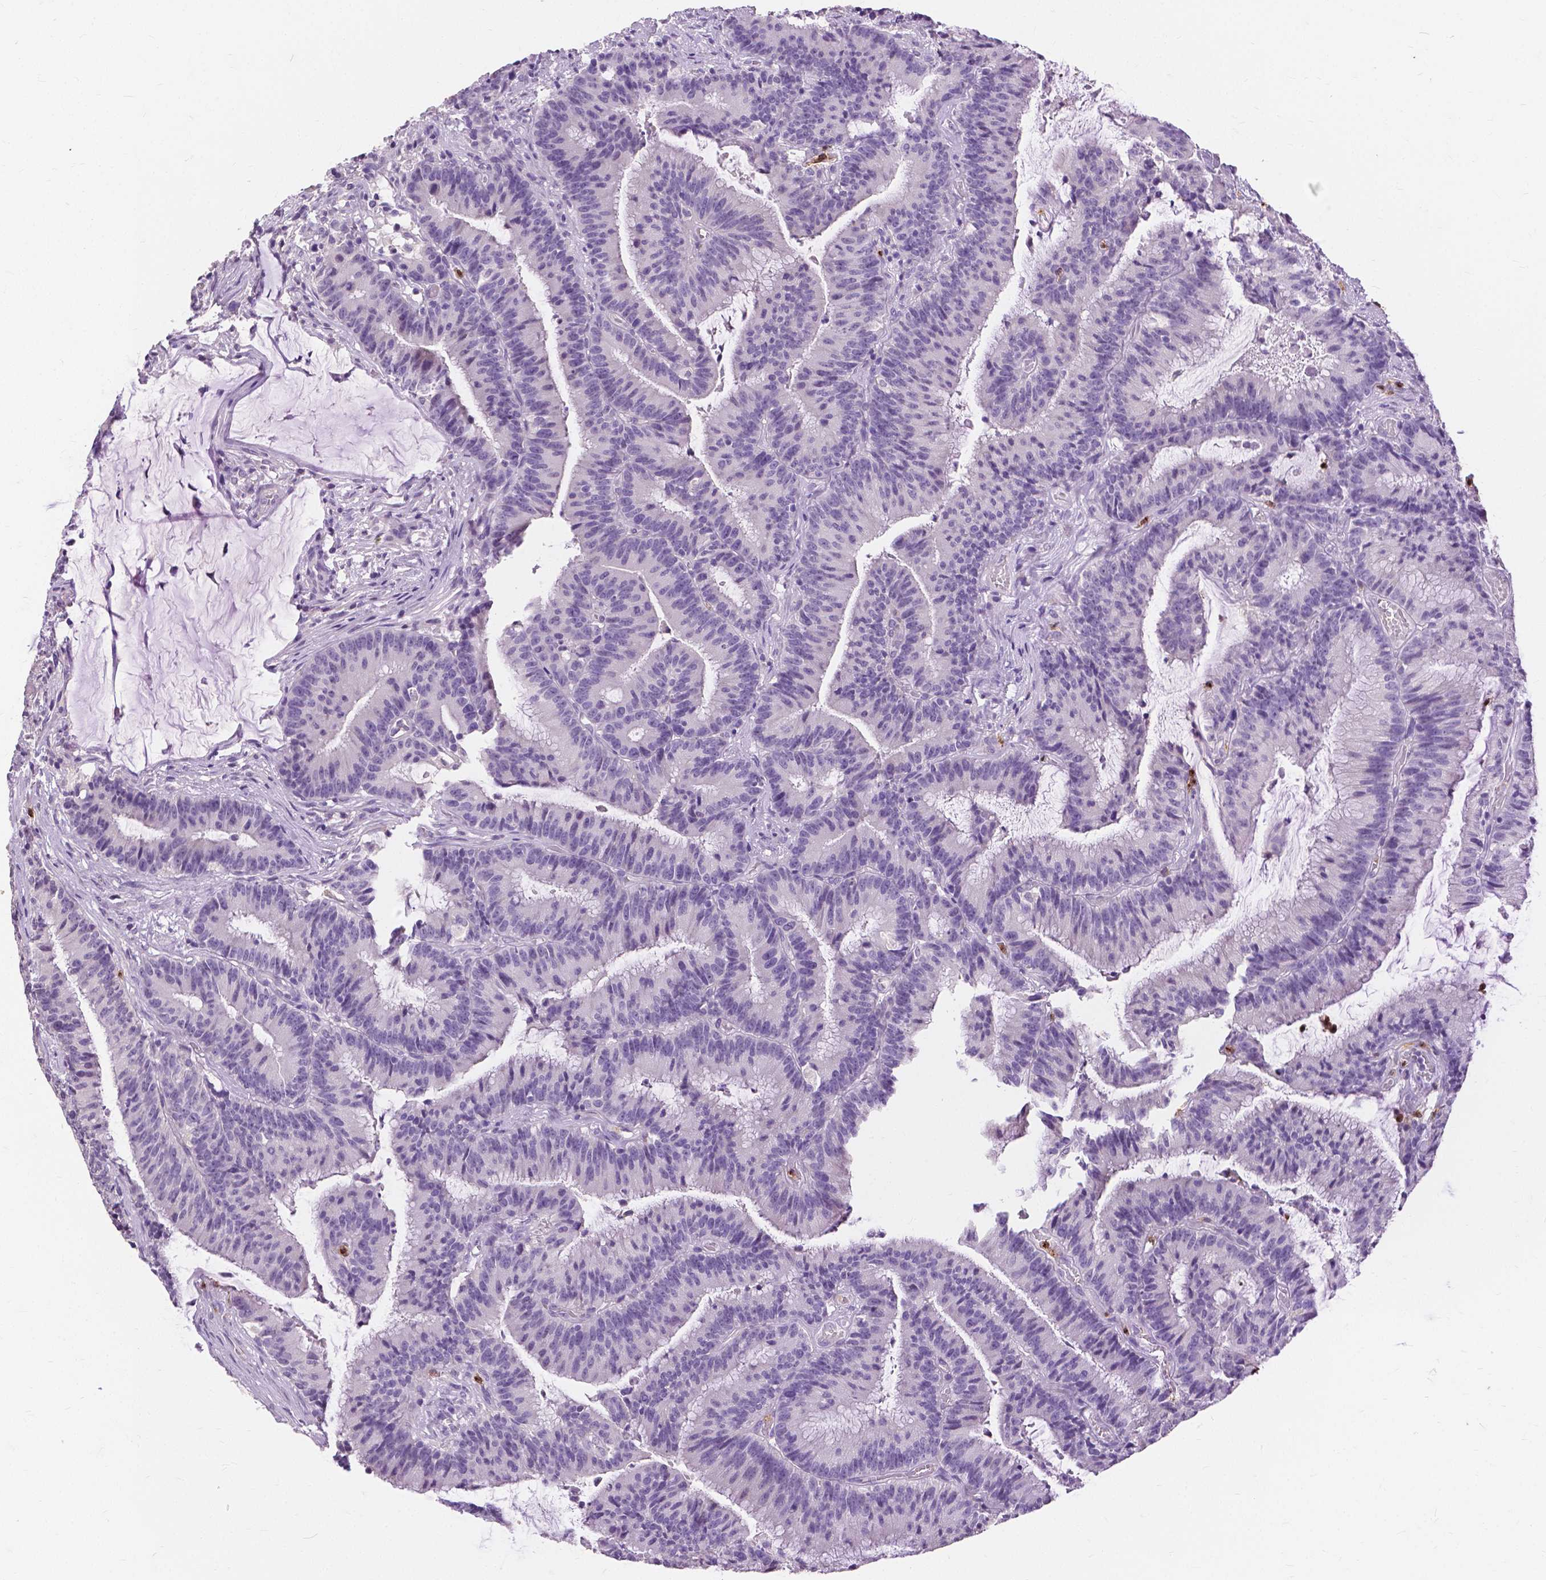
{"staining": {"intensity": "negative", "quantity": "none", "location": "none"}, "tissue": "colorectal cancer", "cell_type": "Tumor cells", "image_type": "cancer", "snomed": [{"axis": "morphology", "description": "Adenocarcinoma, NOS"}, {"axis": "topography", "description": "Colon"}], "caption": "Protein analysis of colorectal adenocarcinoma reveals no significant positivity in tumor cells.", "gene": "CXCR2", "patient": {"sex": "female", "age": 78}}